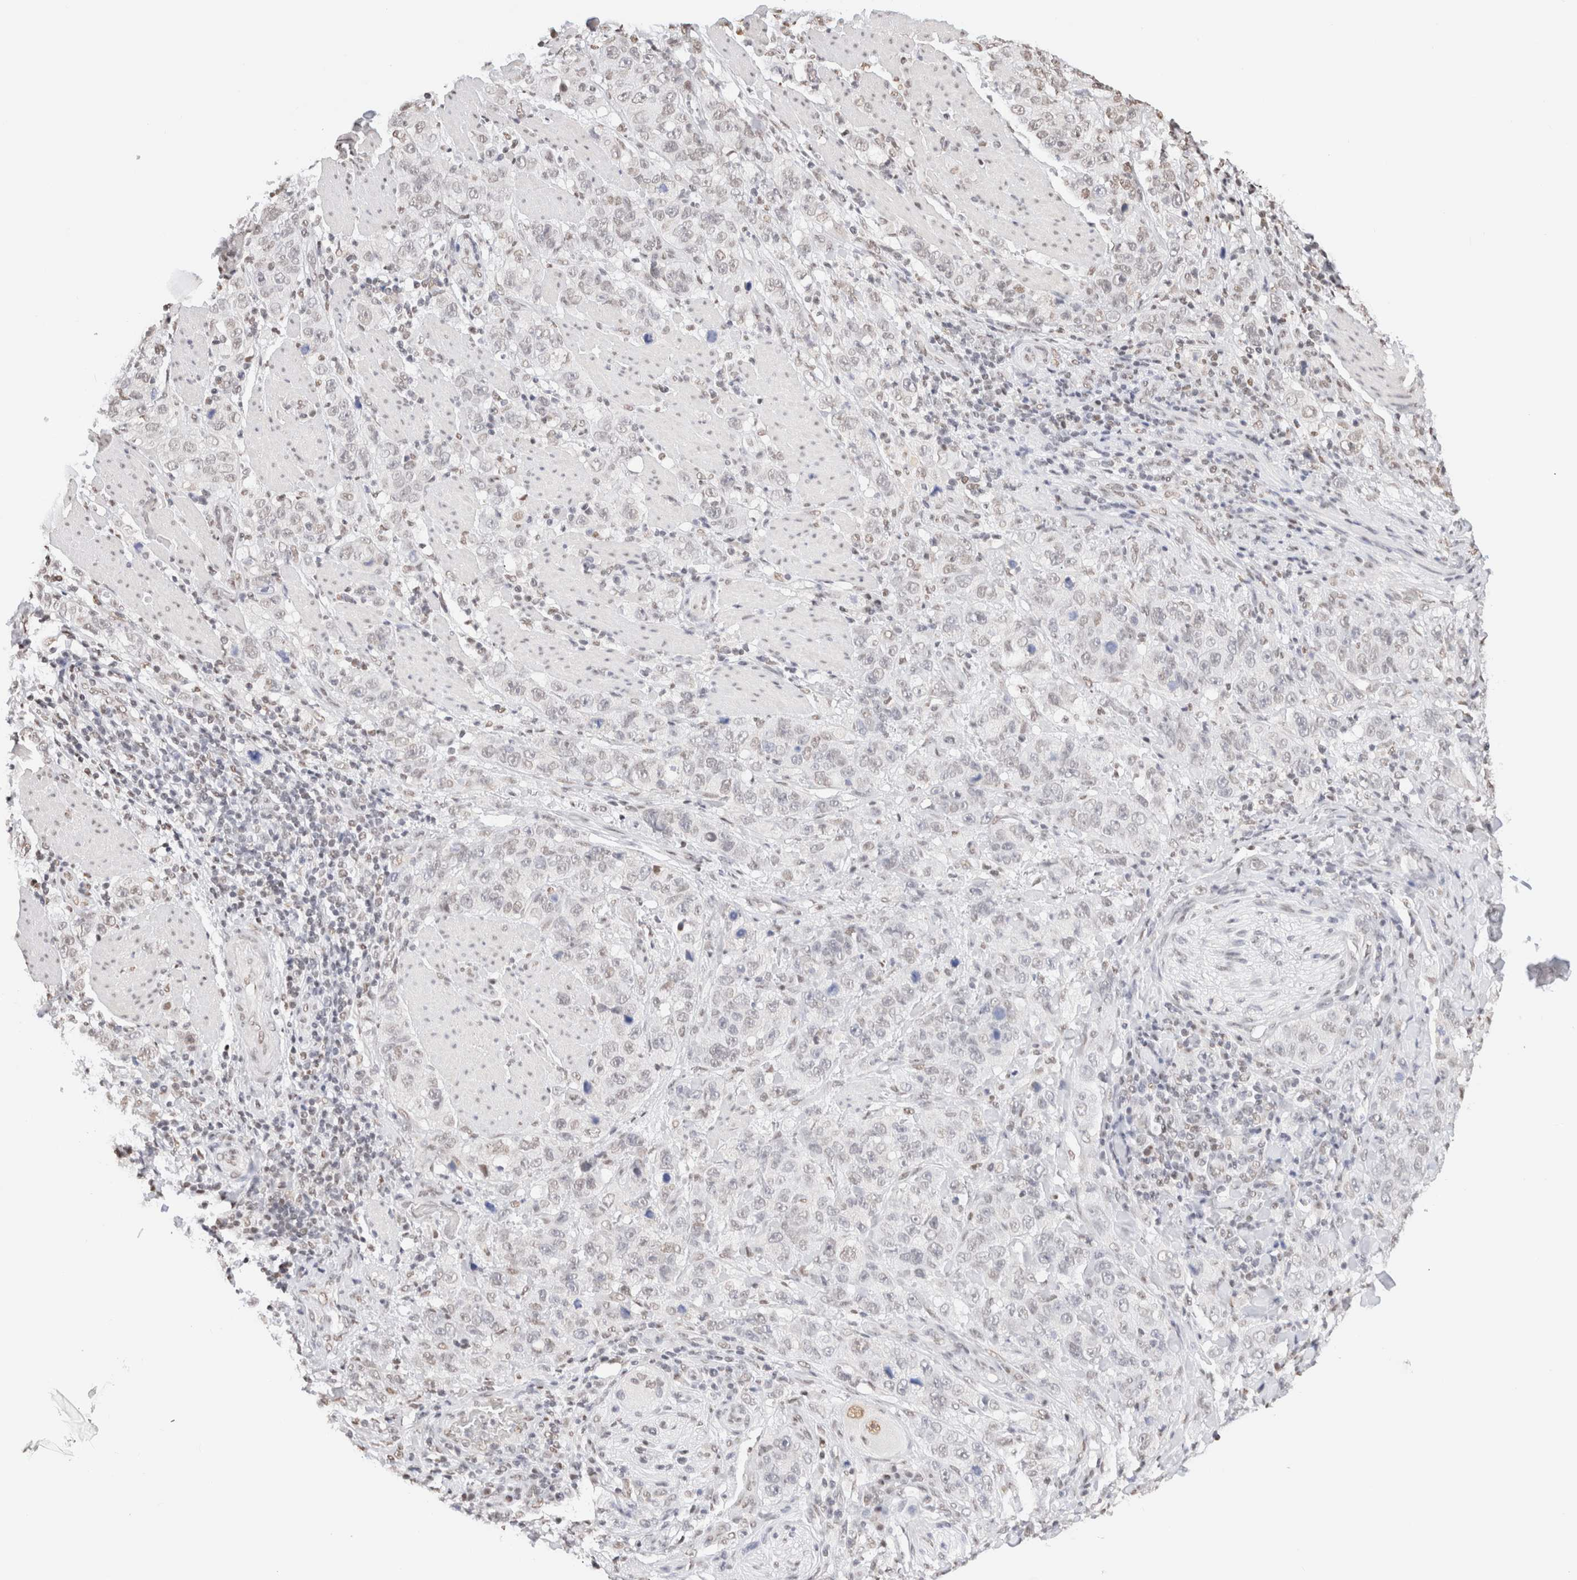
{"staining": {"intensity": "negative", "quantity": "none", "location": "none"}, "tissue": "stomach cancer", "cell_type": "Tumor cells", "image_type": "cancer", "snomed": [{"axis": "morphology", "description": "Adenocarcinoma, NOS"}, {"axis": "topography", "description": "Stomach"}], "caption": "A high-resolution micrograph shows immunohistochemistry staining of adenocarcinoma (stomach), which exhibits no significant expression in tumor cells.", "gene": "SUPT3H", "patient": {"sex": "male", "age": 48}}